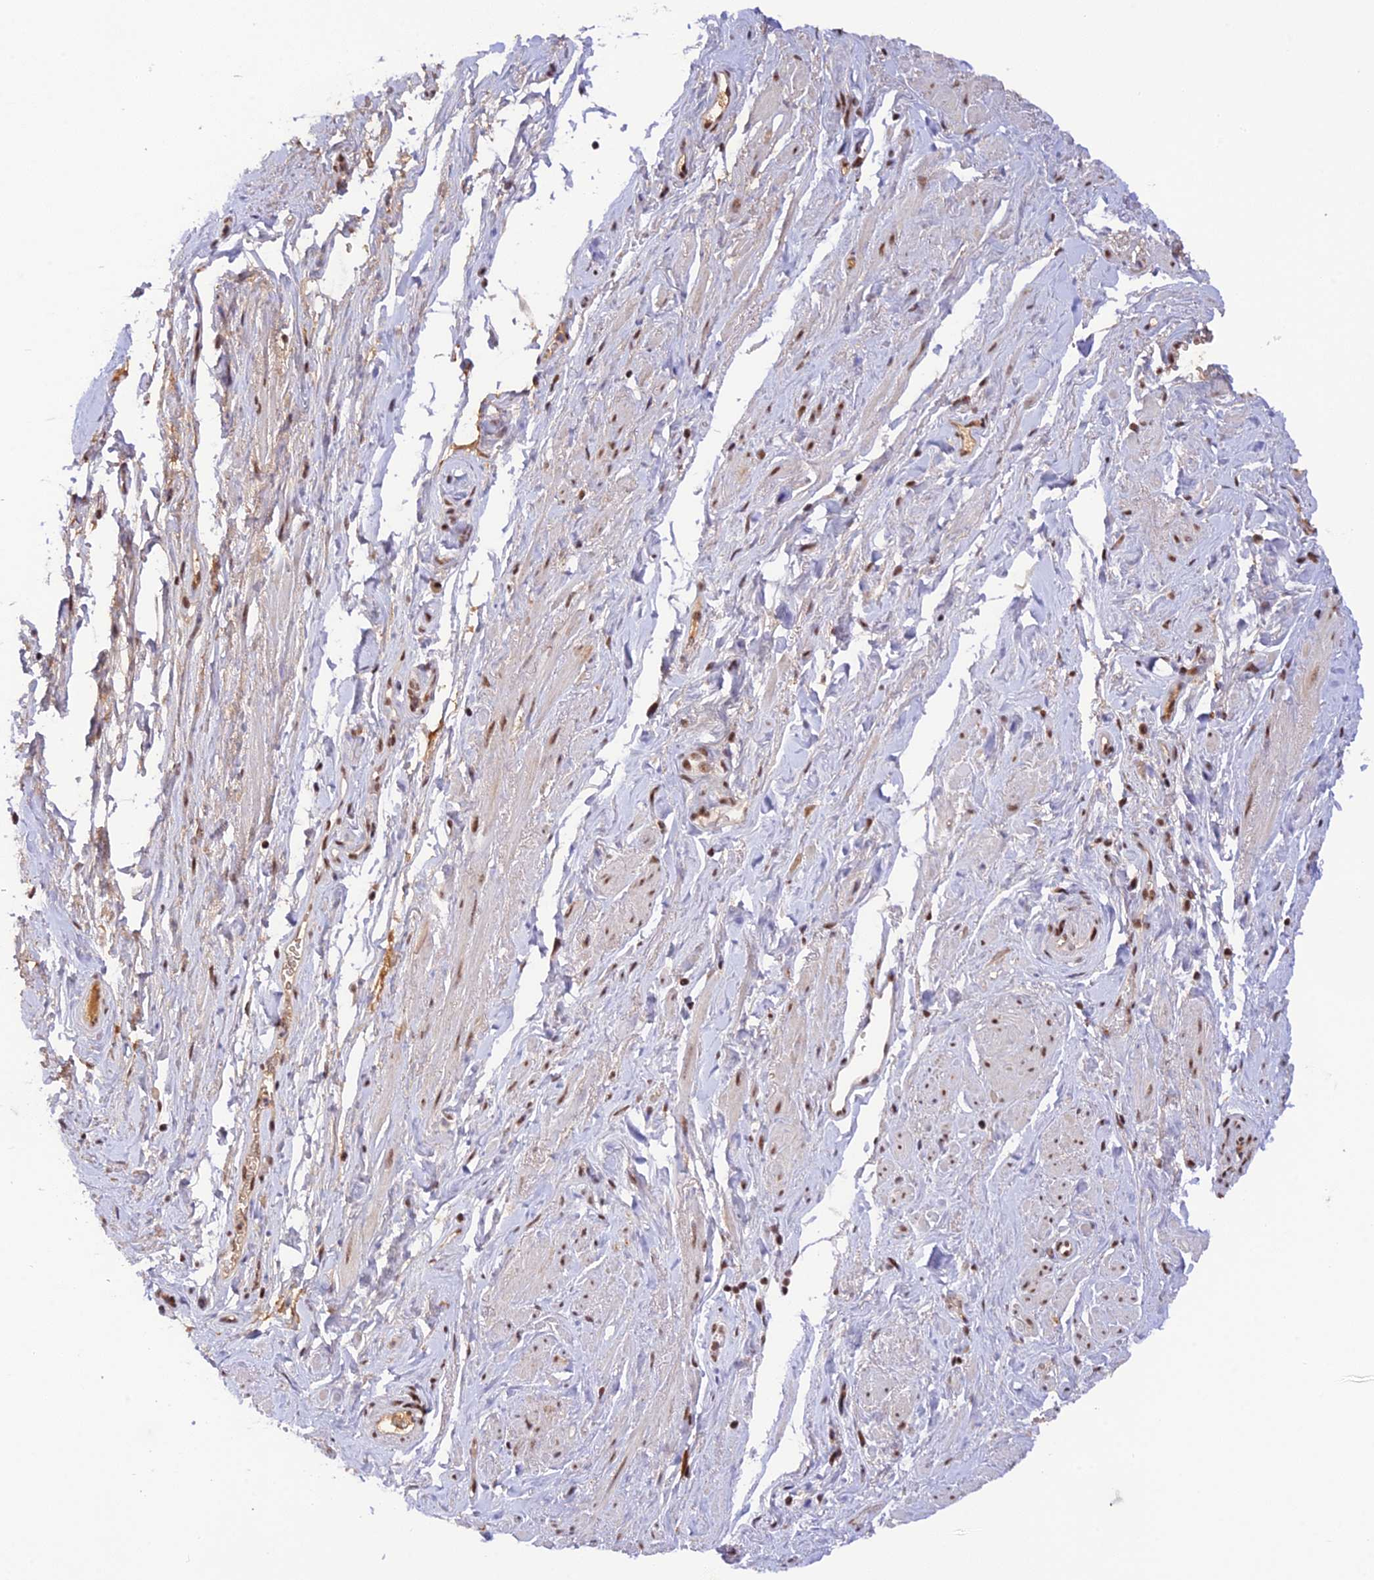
{"staining": {"intensity": "moderate", "quantity": "25%-75%", "location": "nuclear"}, "tissue": "smooth muscle", "cell_type": "Smooth muscle cells", "image_type": "normal", "snomed": [{"axis": "morphology", "description": "Normal tissue, NOS"}, {"axis": "topography", "description": "Smooth muscle"}, {"axis": "topography", "description": "Peripheral nerve tissue"}], "caption": "Immunohistochemical staining of normal smooth muscle reveals moderate nuclear protein expression in approximately 25%-75% of smooth muscle cells.", "gene": "THAP11", "patient": {"sex": "male", "age": 69}}